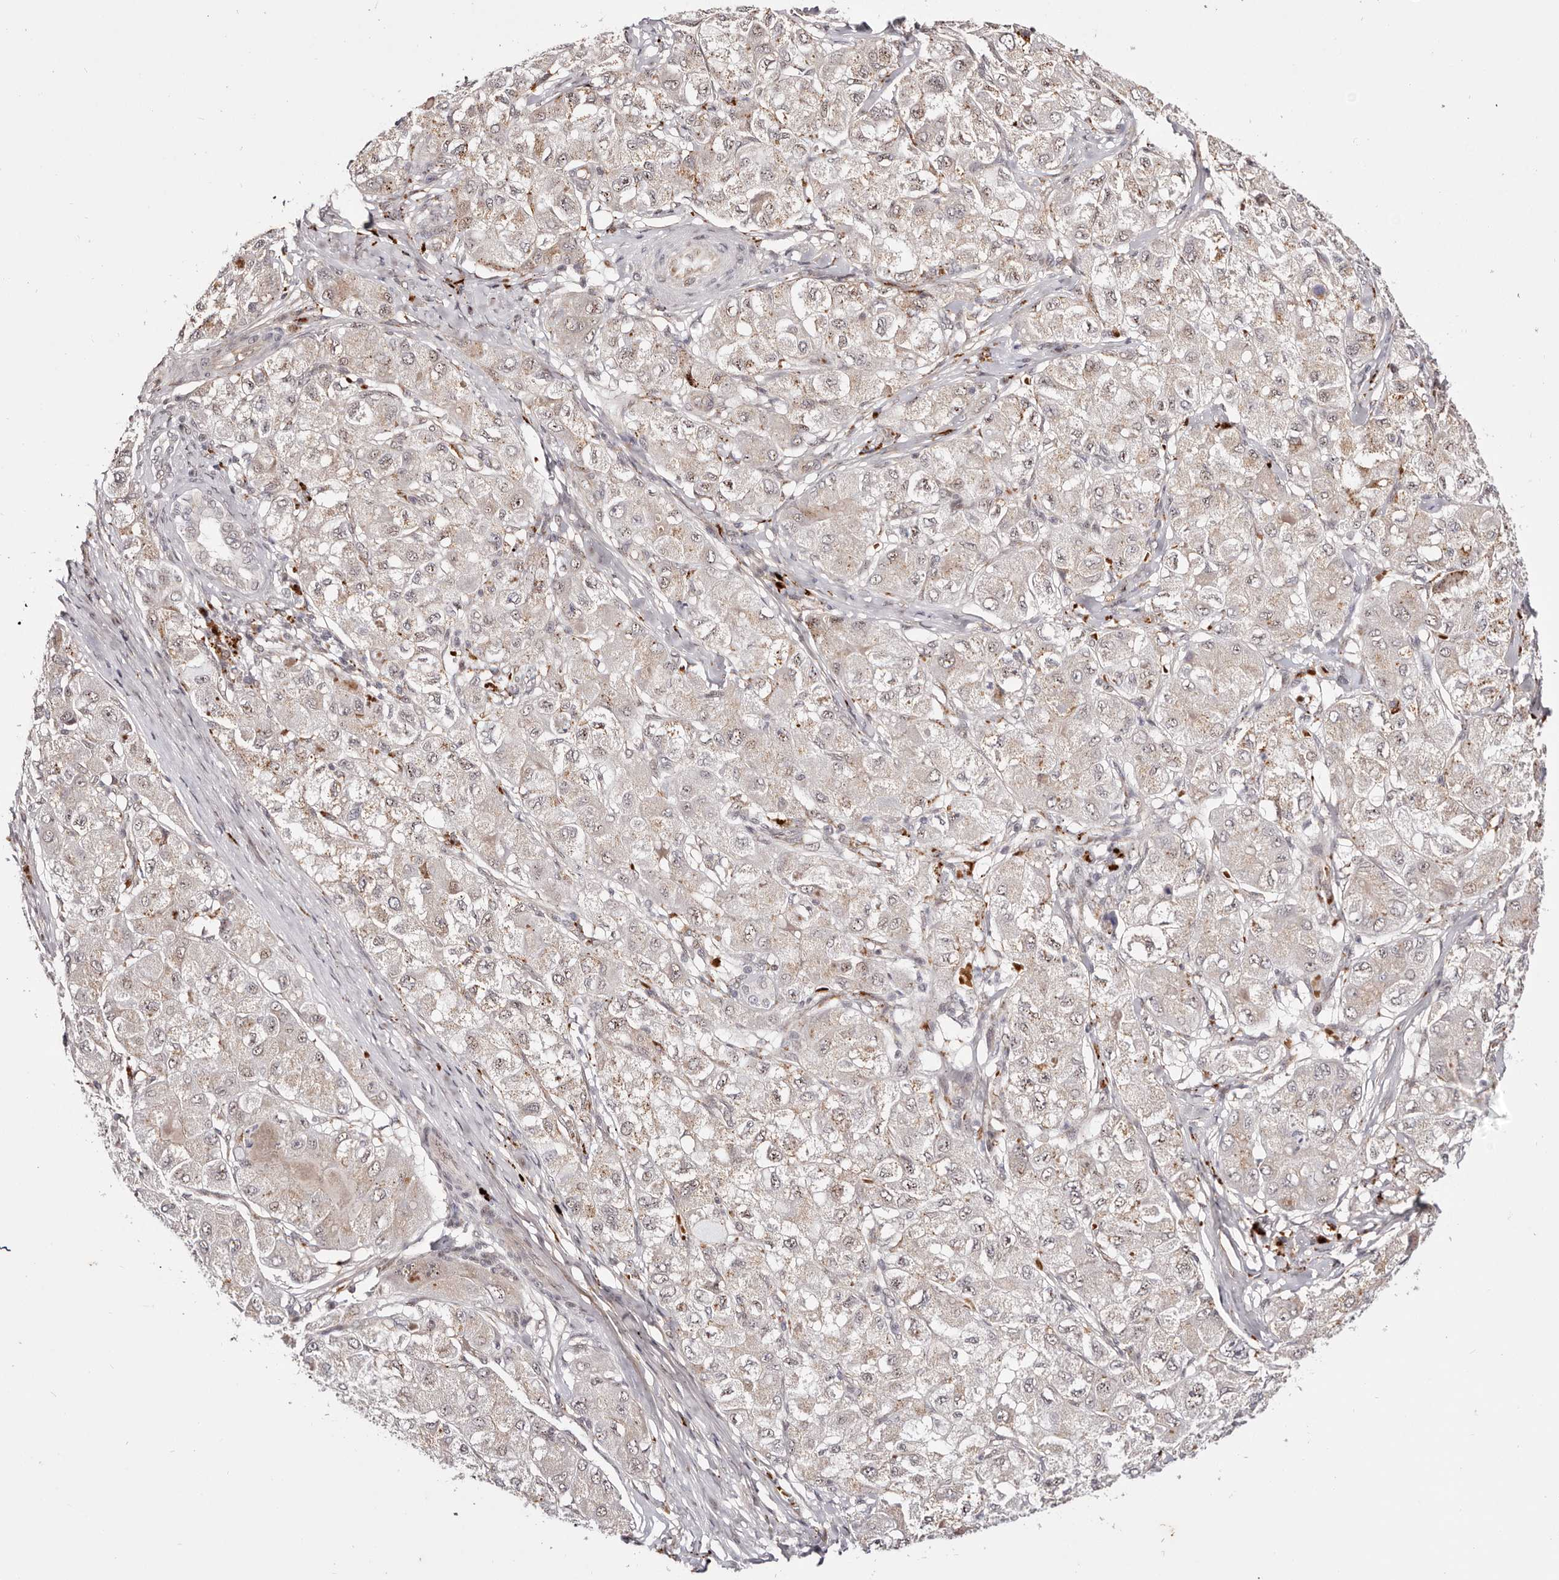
{"staining": {"intensity": "weak", "quantity": "25%-75%", "location": "cytoplasmic/membranous"}, "tissue": "liver cancer", "cell_type": "Tumor cells", "image_type": "cancer", "snomed": [{"axis": "morphology", "description": "Carcinoma, Hepatocellular, NOS"}, {"axis": "topography", "description": "Liver"}], "caption": "Protein staining of liver hepatocellular carcinoma tissue shows weak cytoplasmic/membranous staining in approximately 25%-75% of tumor cells. (brown staining indicates protein expression, while blue staining denotes nuclei).", "gene": "WRN", "patient": {"sex": "male", "age": 80}}